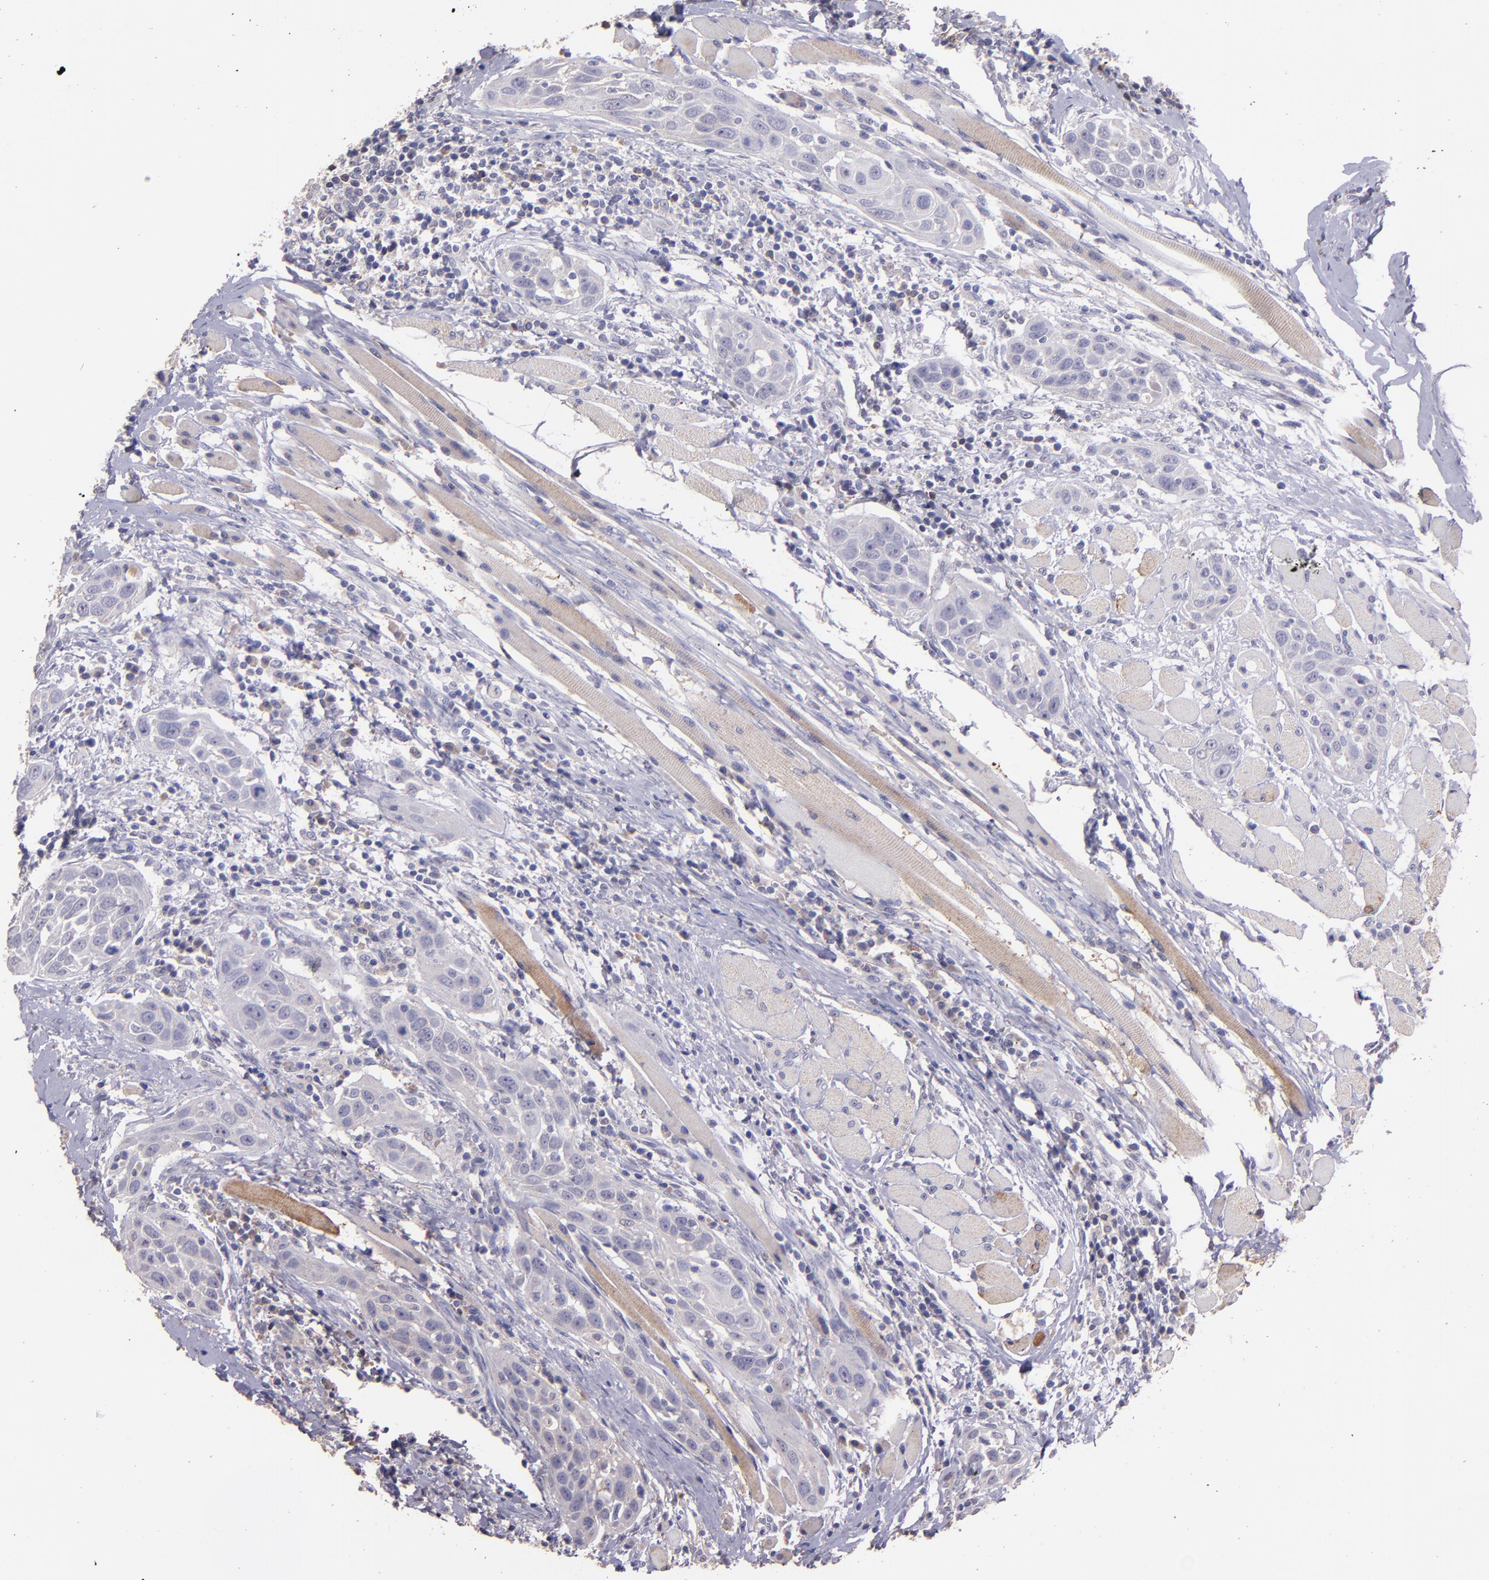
{"staining": {"intensity": "negative", "quantity": "none", "location": "none"}, "tissue": "head and neck cancer", "cell_type": "Tumor cells", "image_type": "cancer", "snomed": [{"axis": "morphology", "description": "Squamous cell carcinoma, NOS"}, {"axis": "topography", "description": "Oral tissue"}, {"axis": "topography", "description": "Head-Neck"}], "caption": "DAB (3,3'-diaminobenzidine) immunohistochemical staining of head and neck squamous cell carcinoma reveals no significant staining in tumor cells. (DAB (3,3'-diaminobenzidine) immunohistochemistry (IHC) visualized using brightfield microscopy, high magnification).", "gene": "PAPPA", "patient": {"sex": "female", "age": 50}}